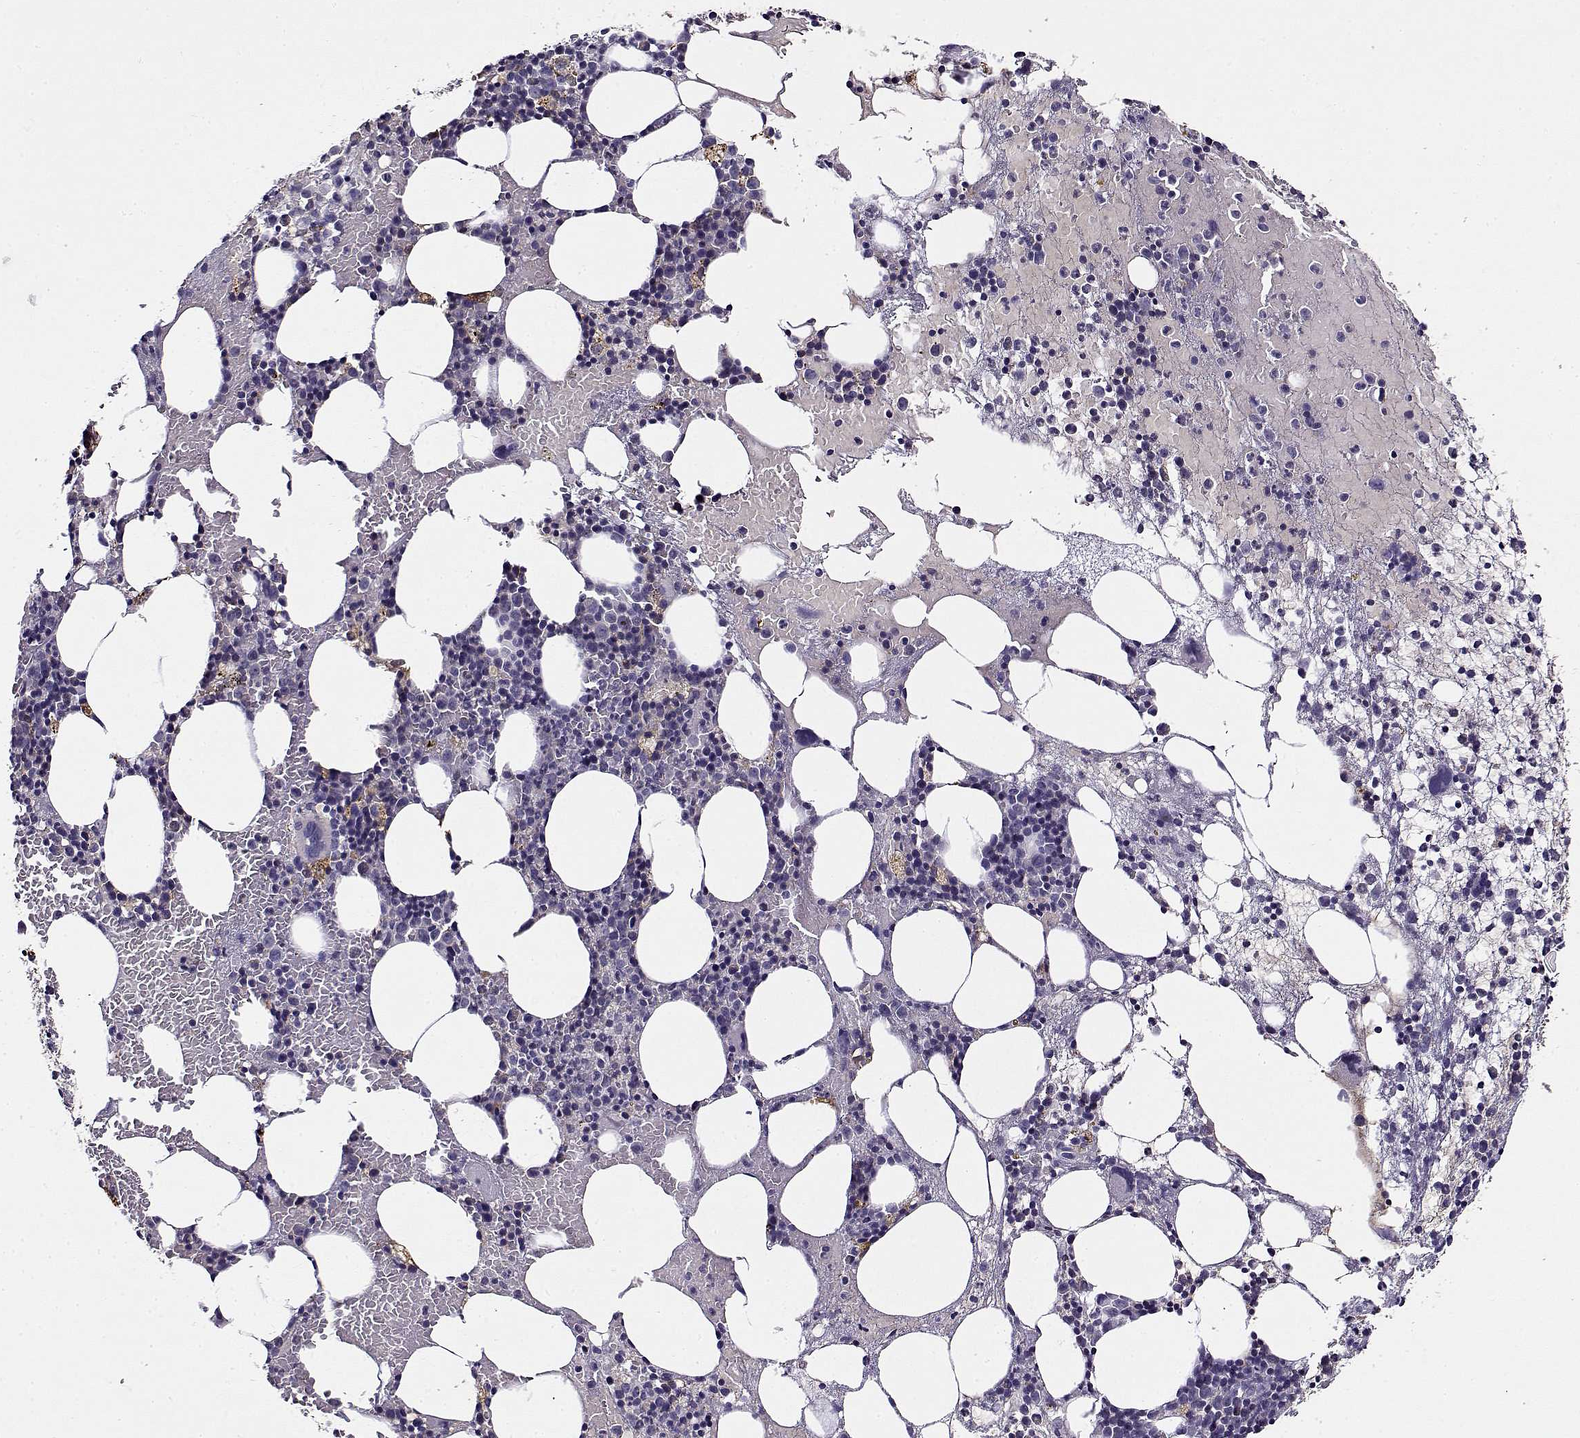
{"staining": {"intensity": "strong", "quantity": "<25%", "location": "cytoplasmic/membranous"}, "tissue": "bone marrow", "cell_type": "Hematopoietic cells", "image_type": "normal", "snomed": [{"axis": "morphology", "description": "Normal tissue, NOS"}, {"axis": "topography", "description": "Bone marrow"}], "caption": "Protein analysis of normal bone marrow displays strong cytoplasmic/membranous positivity in approximately <25% of hematopoietic cells.", "gene": "UCP3", "patient": {"sex": "male", "age": 54}}